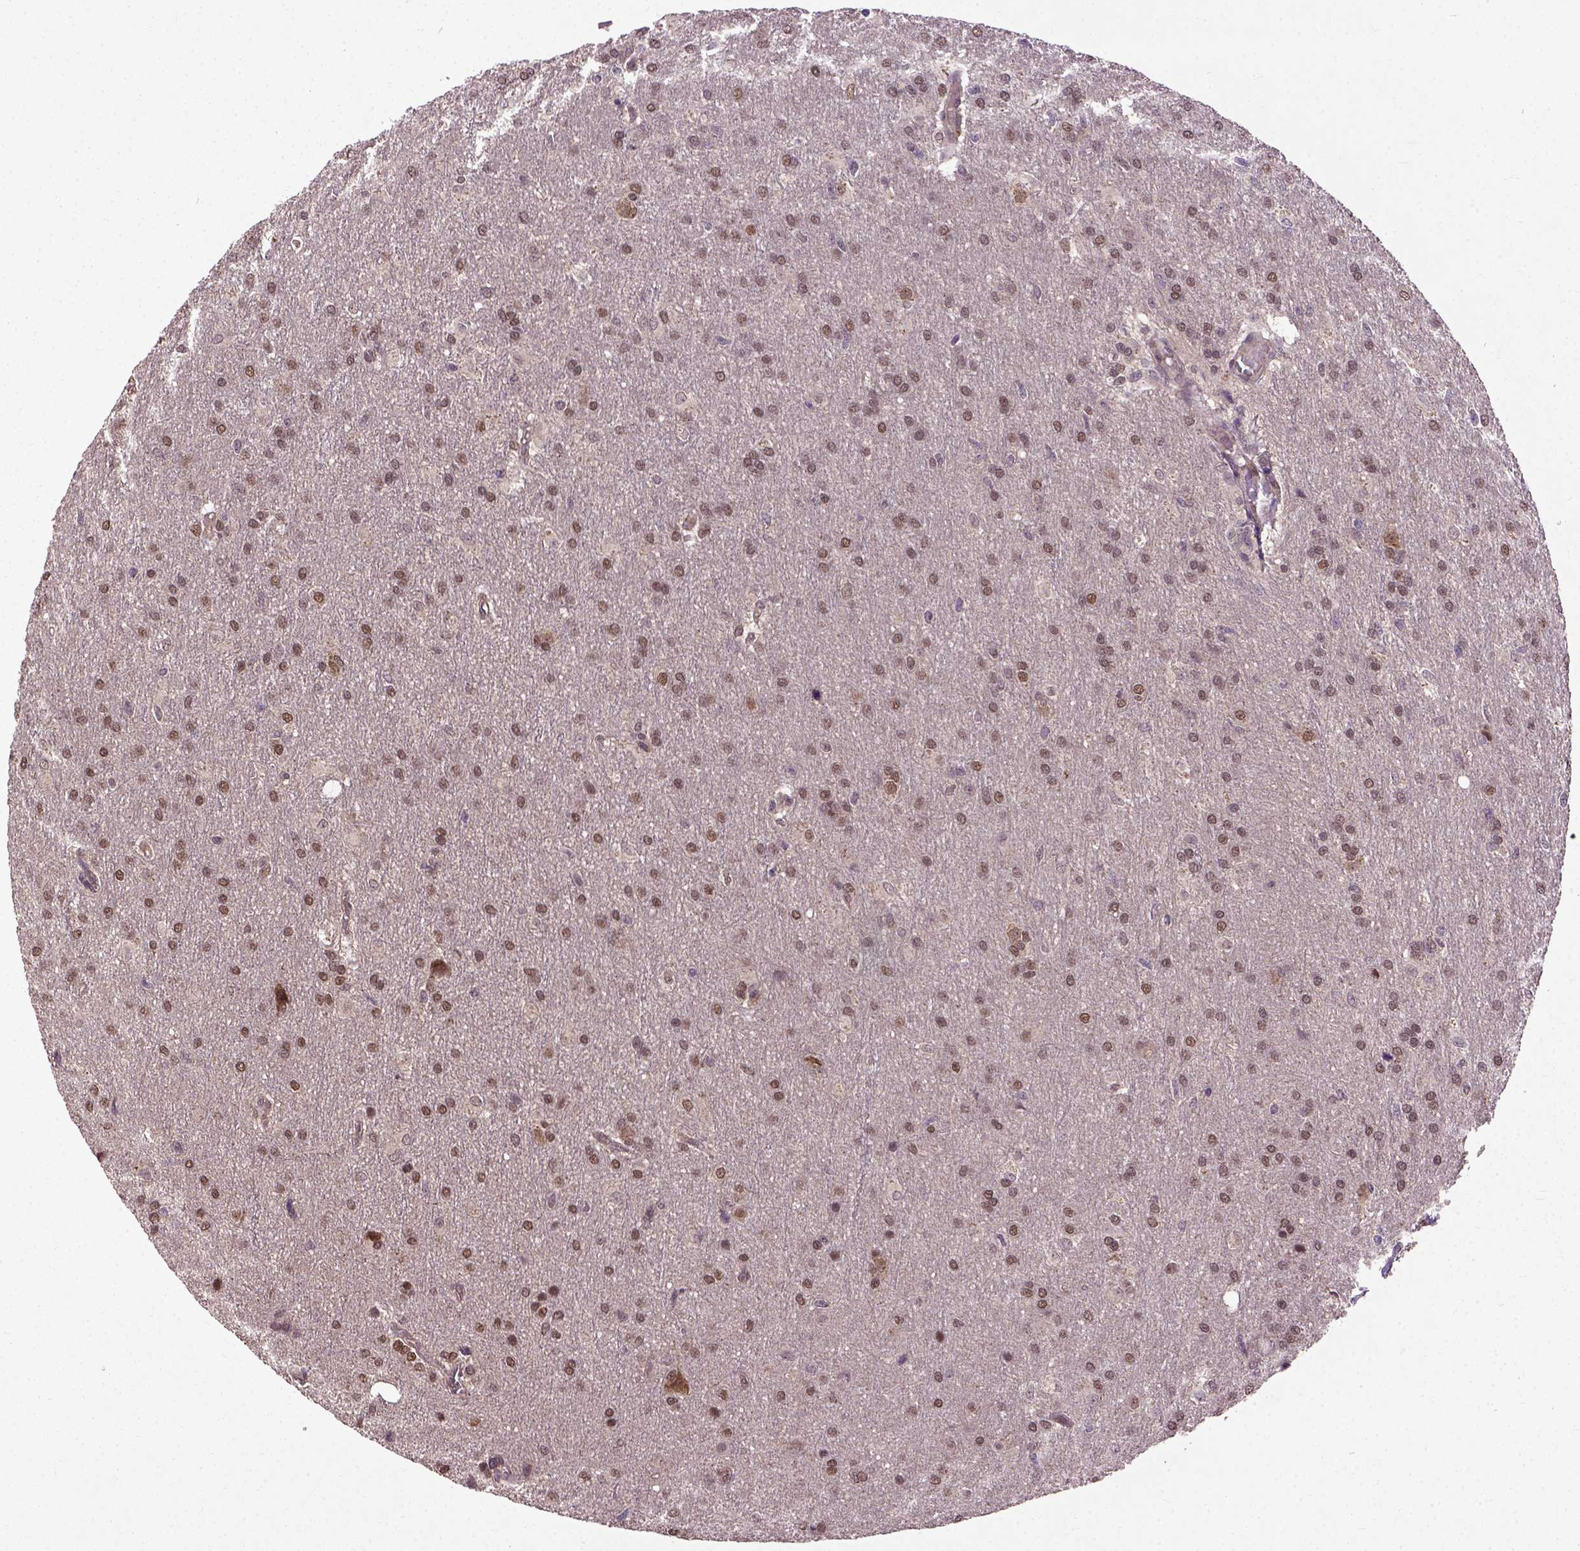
{"staining": {"intensity": "moderate", "quantity": ">75%", "location": "nuclear"}, "tissue": "glioma", "cell_type": "Tumor cells", "image_type": "cancer", "snomed": [{"axis": "morphology", "description": "Glioma, malignant, High grade"}, {"axis": "topography", "description": "Brain"}], "caption": "A brown stain shows moderate nuclear expression of a protein in human glioma tumor cells.", "gene": "UBA3", "patient": {"sex": "male", "age": 68}}